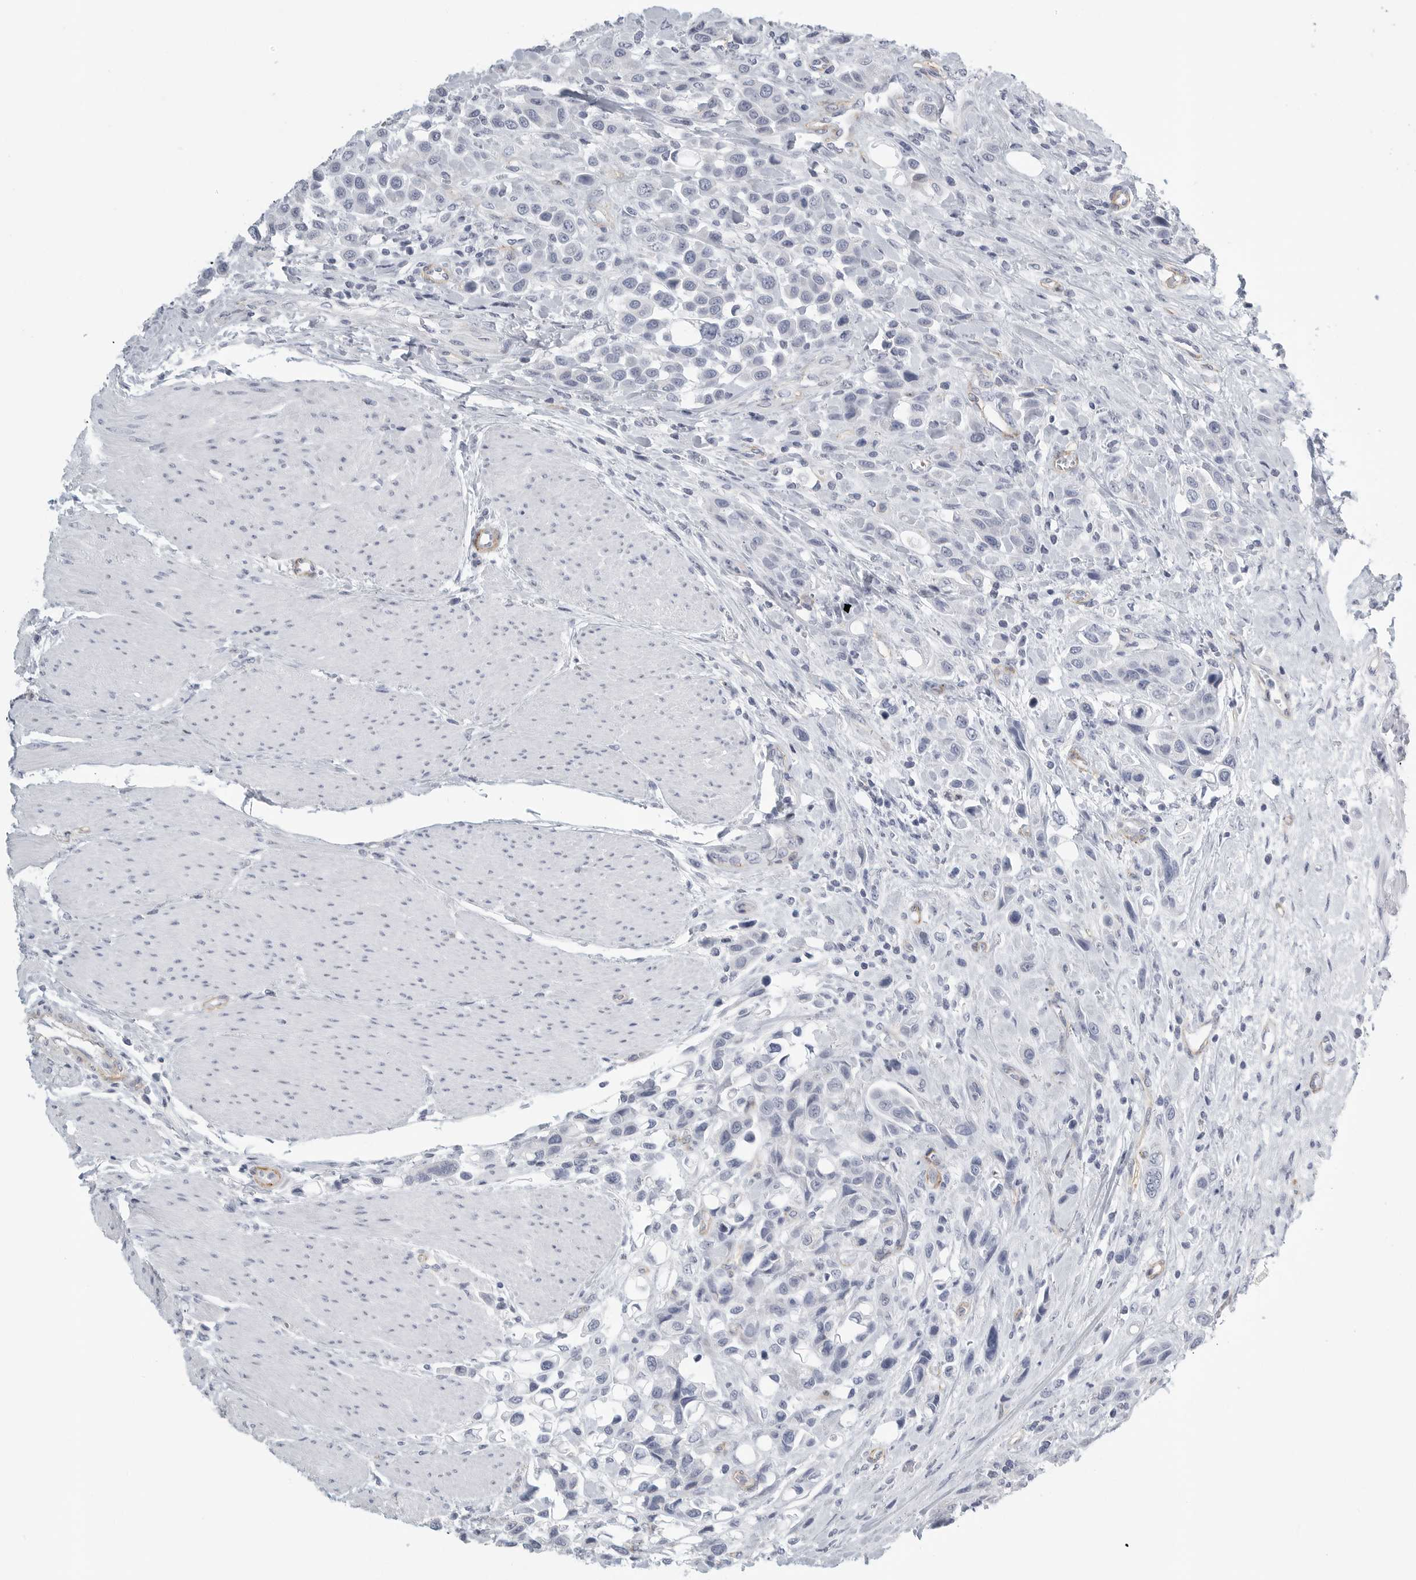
{"staining": {"intensity": "negative", "quantity": "none", "location": "none"}, "tissue": "urothelial cancer", "cell_type": "Tumor cells", "image_type": "cancer", "snomed": [{"axis": "morphology", "description": "Urothelial carcinoma, High grade"}, {"axis": "topography", "description": "Urinary bladder"}], "caption": "A photomicrograph of urothelial cancer stained for a protein demonstrates no brown staining in tumor cells. (DAB IHC with hematoxylin counter stain).", "gene": "TNR", "patient": {"sex": "male", "age": 50}}